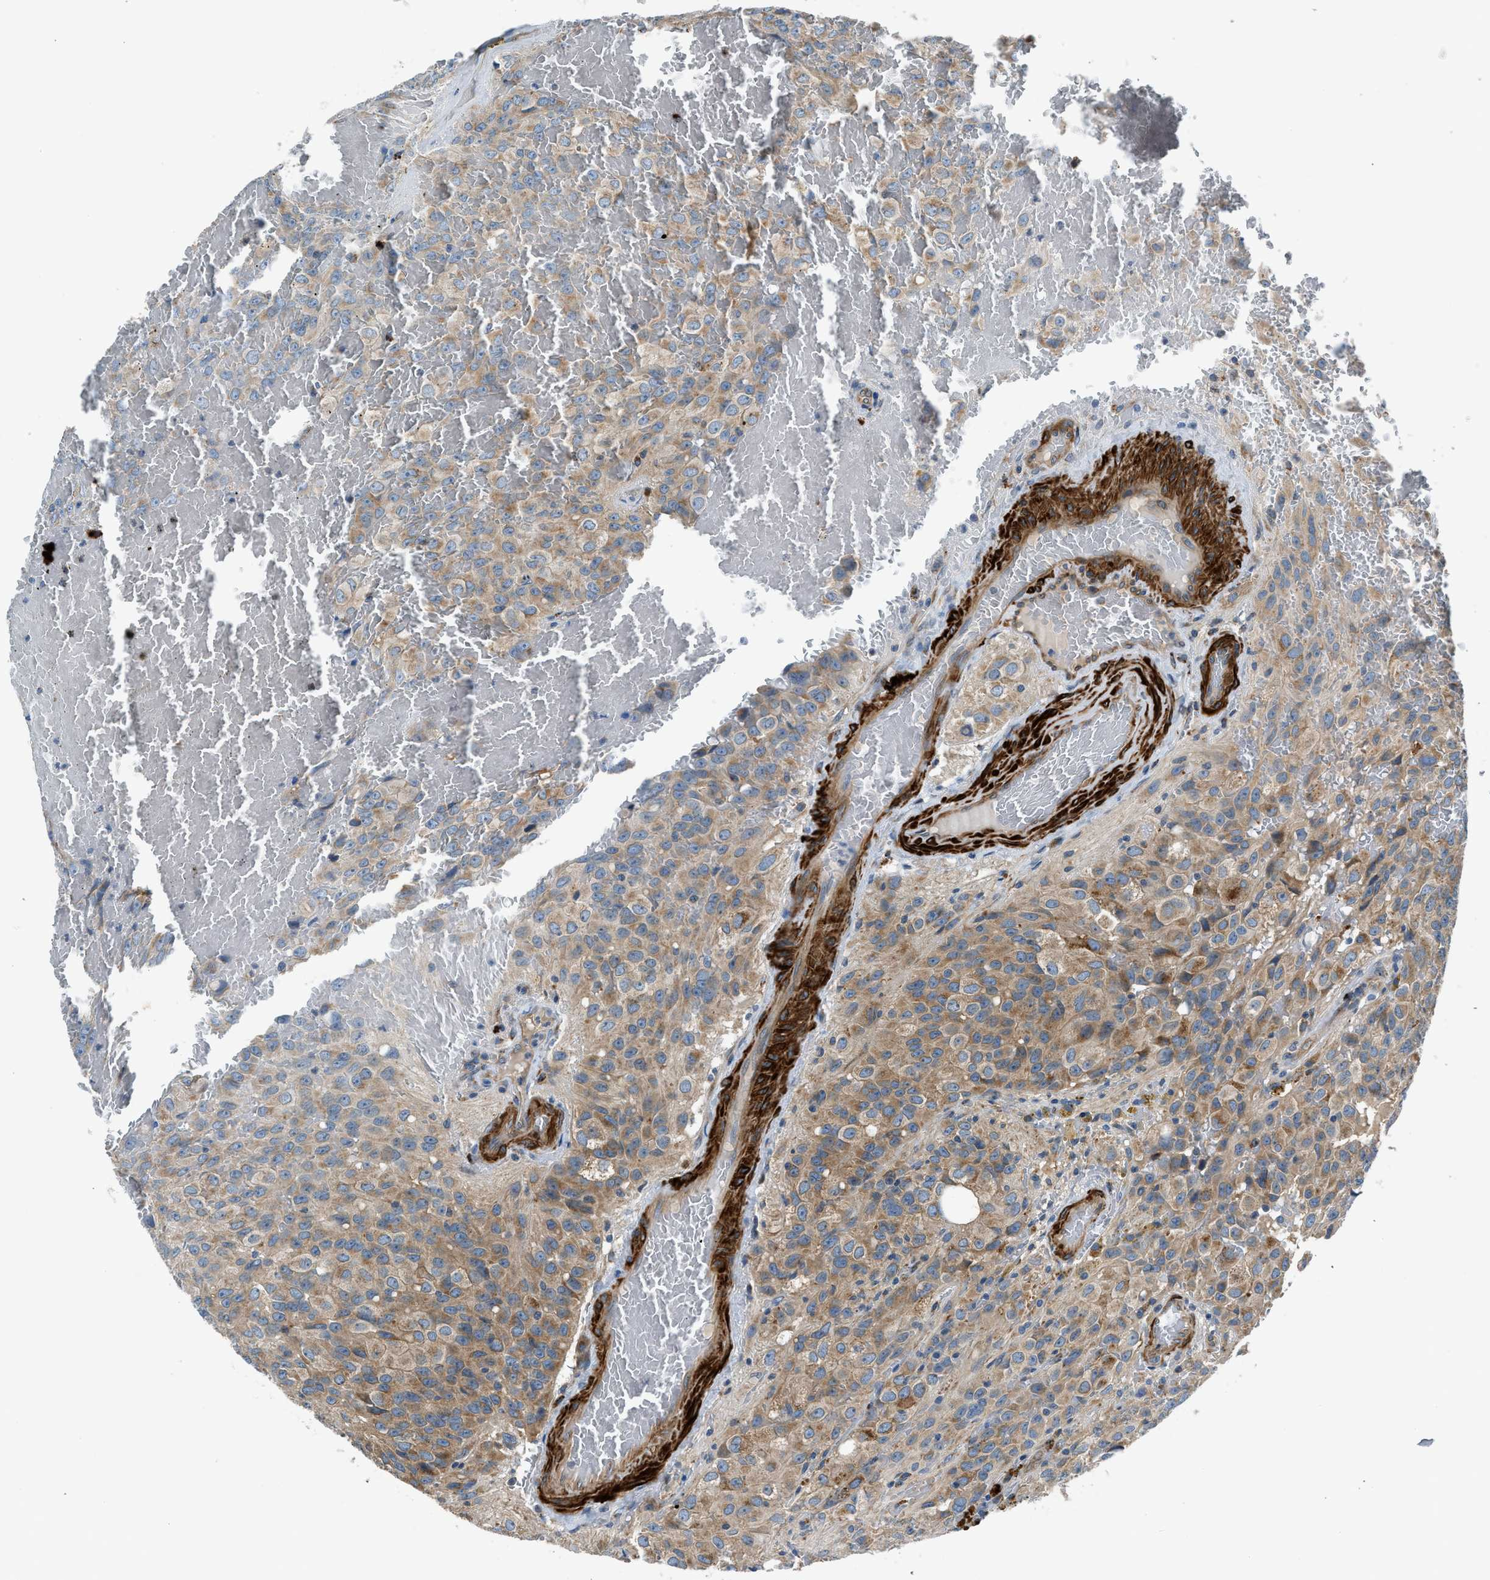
{"staining": {"intensity": "moderate", "quantity": "25%-75%", "location": "cytoplasmic/membranous"}, "tissue": "glioma", "cell_type": "Tumor cells", "image_type": "cancer", "snomed": [{"axis": "morphology", "description": "Glioma, malignant, High grade"}, {"axis": "topography", "description": "Brain"}], "caption": "High-power microscopy captured an immunohistochemistry histopathology image of malignant glioma (high-grade), revealing moderate cytoplasmic/membranous positivity in approximately 25%-75% of tumor cells.", "gene": "LMBR1", "patient": {"sex": "male", "age": 32}}